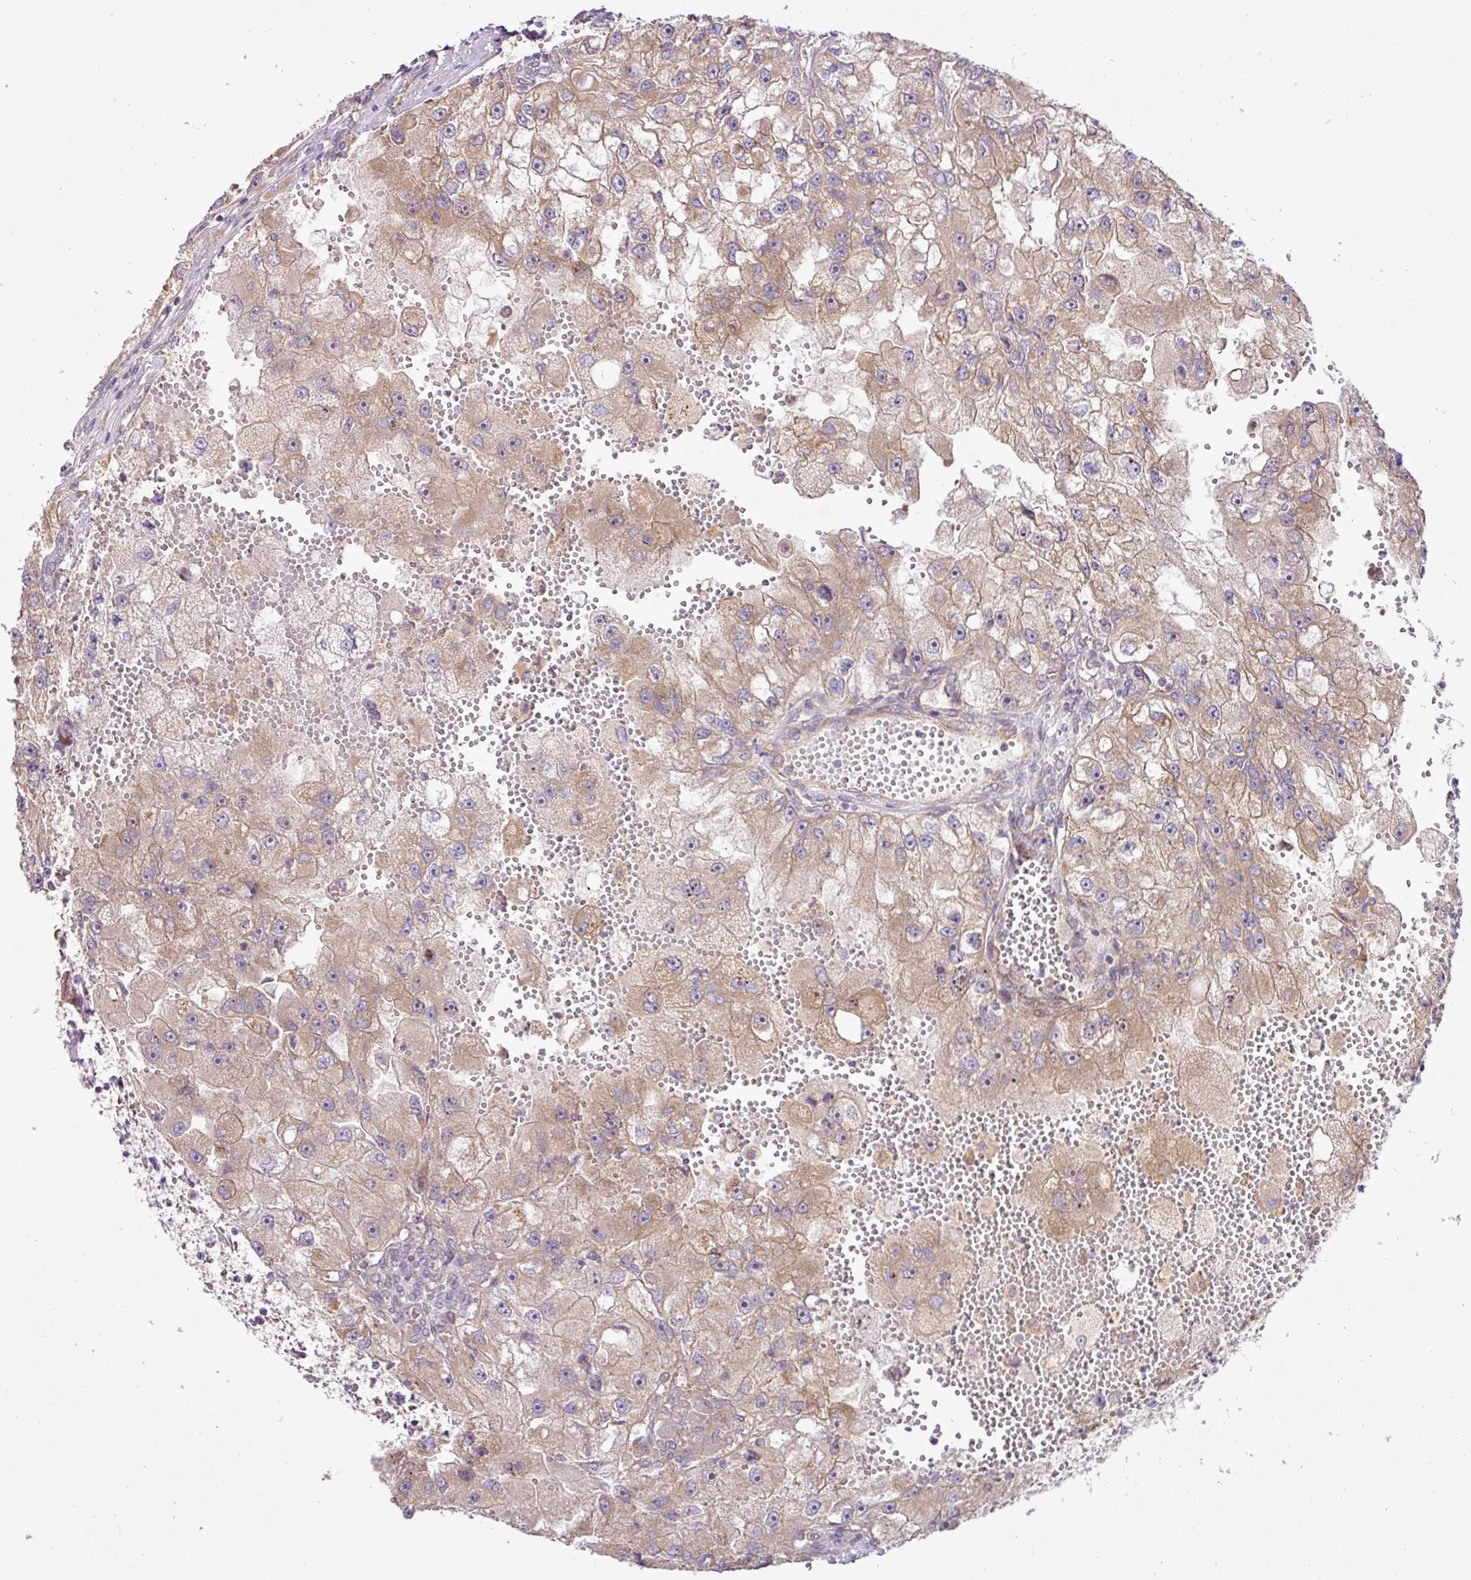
{"staining": {"intensity": "weak", "quantity": ">75%", "location": "cytoplasmic/membranous"}, "tissue": "renal cancer", "cell_type": "Tumor cells", "image_type": "cancer", "snomed": [{"axis": "morphology", "description": "Adenocarcinoma, NOS"}, {"axis": "topography", "description": "Kidney"}], "caption": "This photomicrograph shows immunohistochemistry (IHC) staining of human renal cancer, with low weak cytoplasmic/membranous expression in approximately >75% of tumor cells.", "gene": "COX18", "patient": {"sex": "male", "age": 63}}